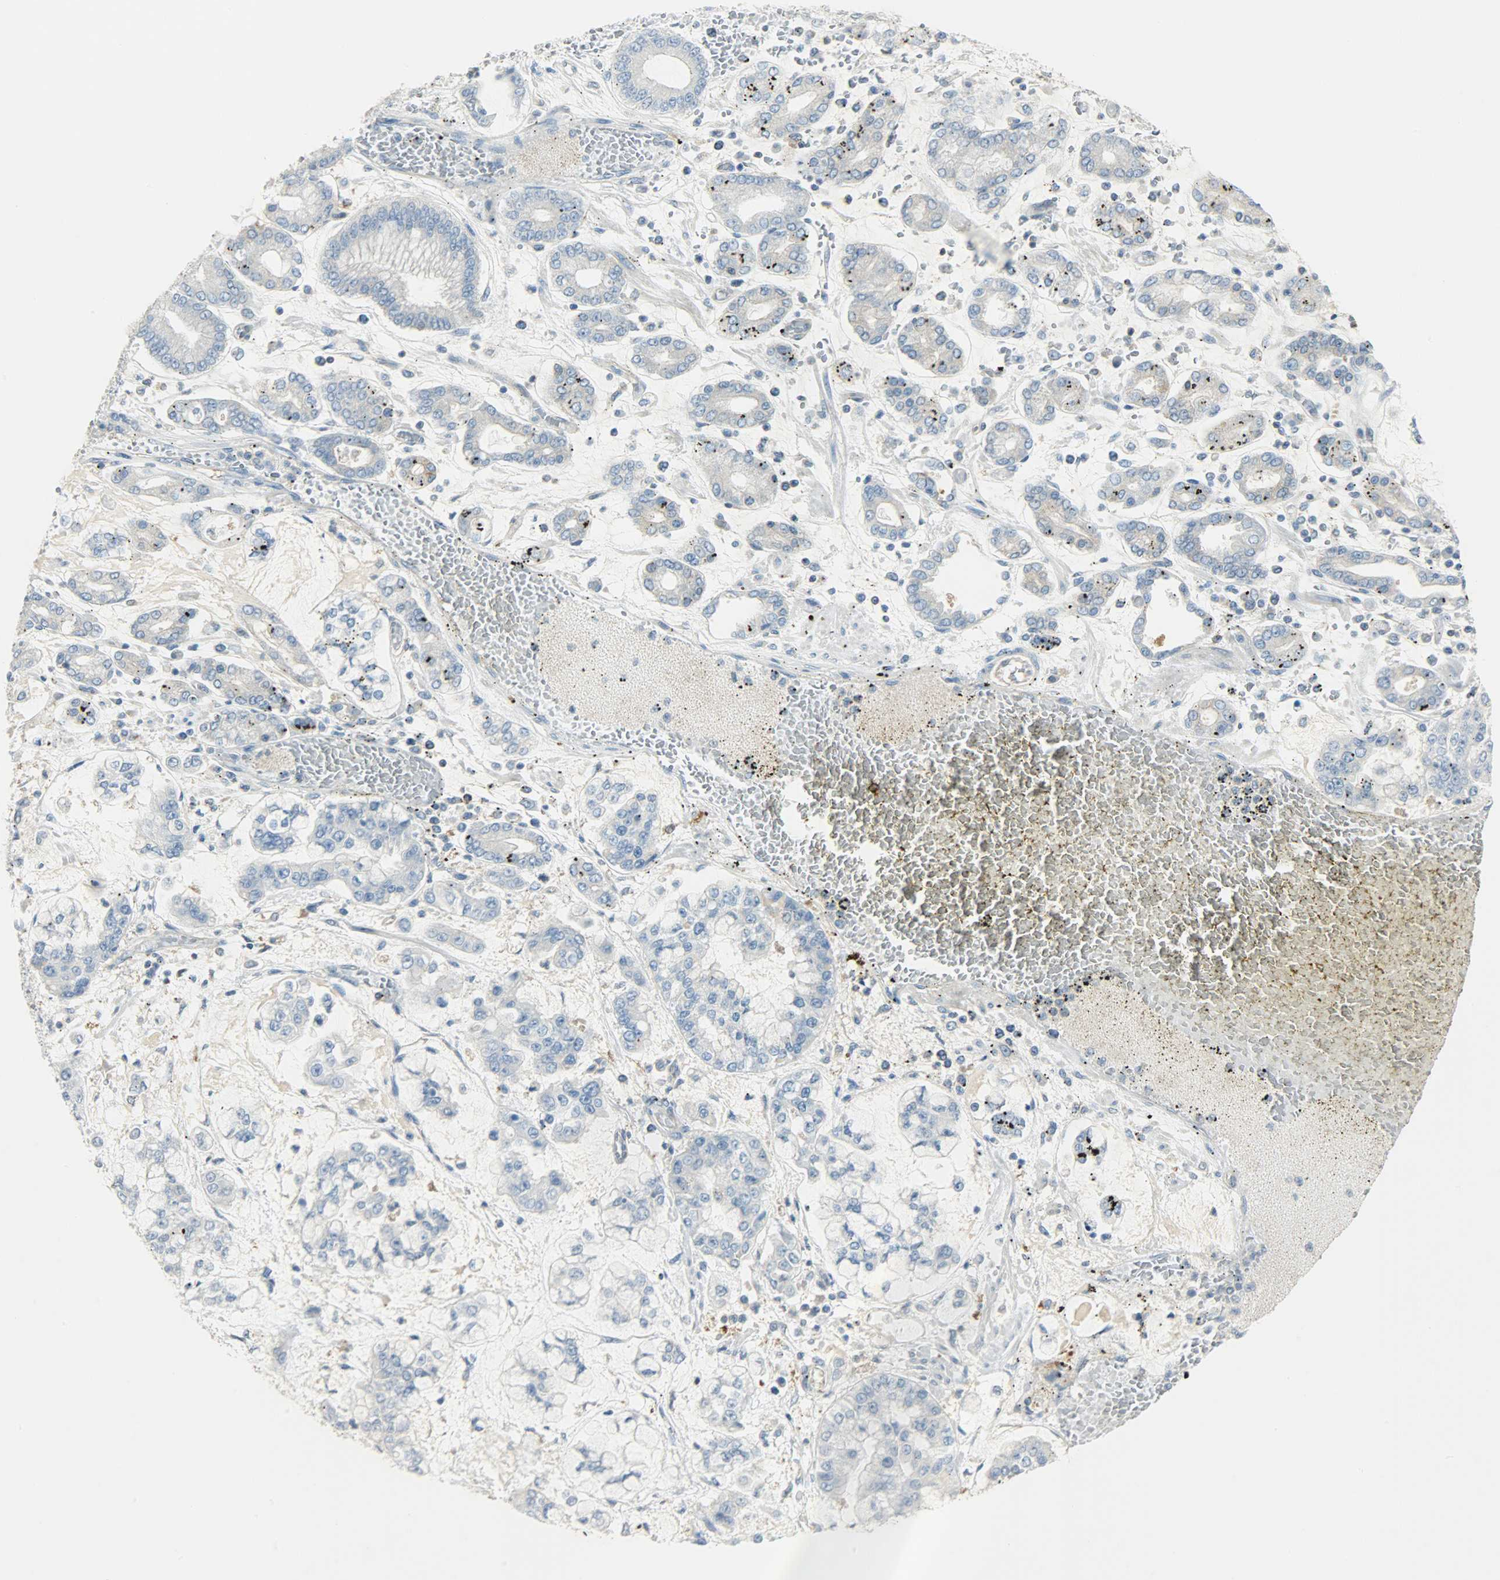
{"staining": {"intensity": "negative", "quantity": "none", "location": "none"}, "tissue": "stomach cancer", "cell_type": "Tumor cells", "image_type": "cancer", "snomed": [{"axis": "morphology", "description": "Normal tissue, NOS"}, {"axis": "morphology", "description": "Adenocarcinoma, NOS"}, {"axis": "topography", "description": "Stomach, upper"}, {"axis": "topography", "description": "Stomach"}], "caption": "Immunohistochemistry (IHC) photomicrograph of human stomach cancer stained for a protein (brown), which shows no positivity in tumor cells.", "gene": "TSC22D2", "patient": {"sex": "male", "age": 76}}